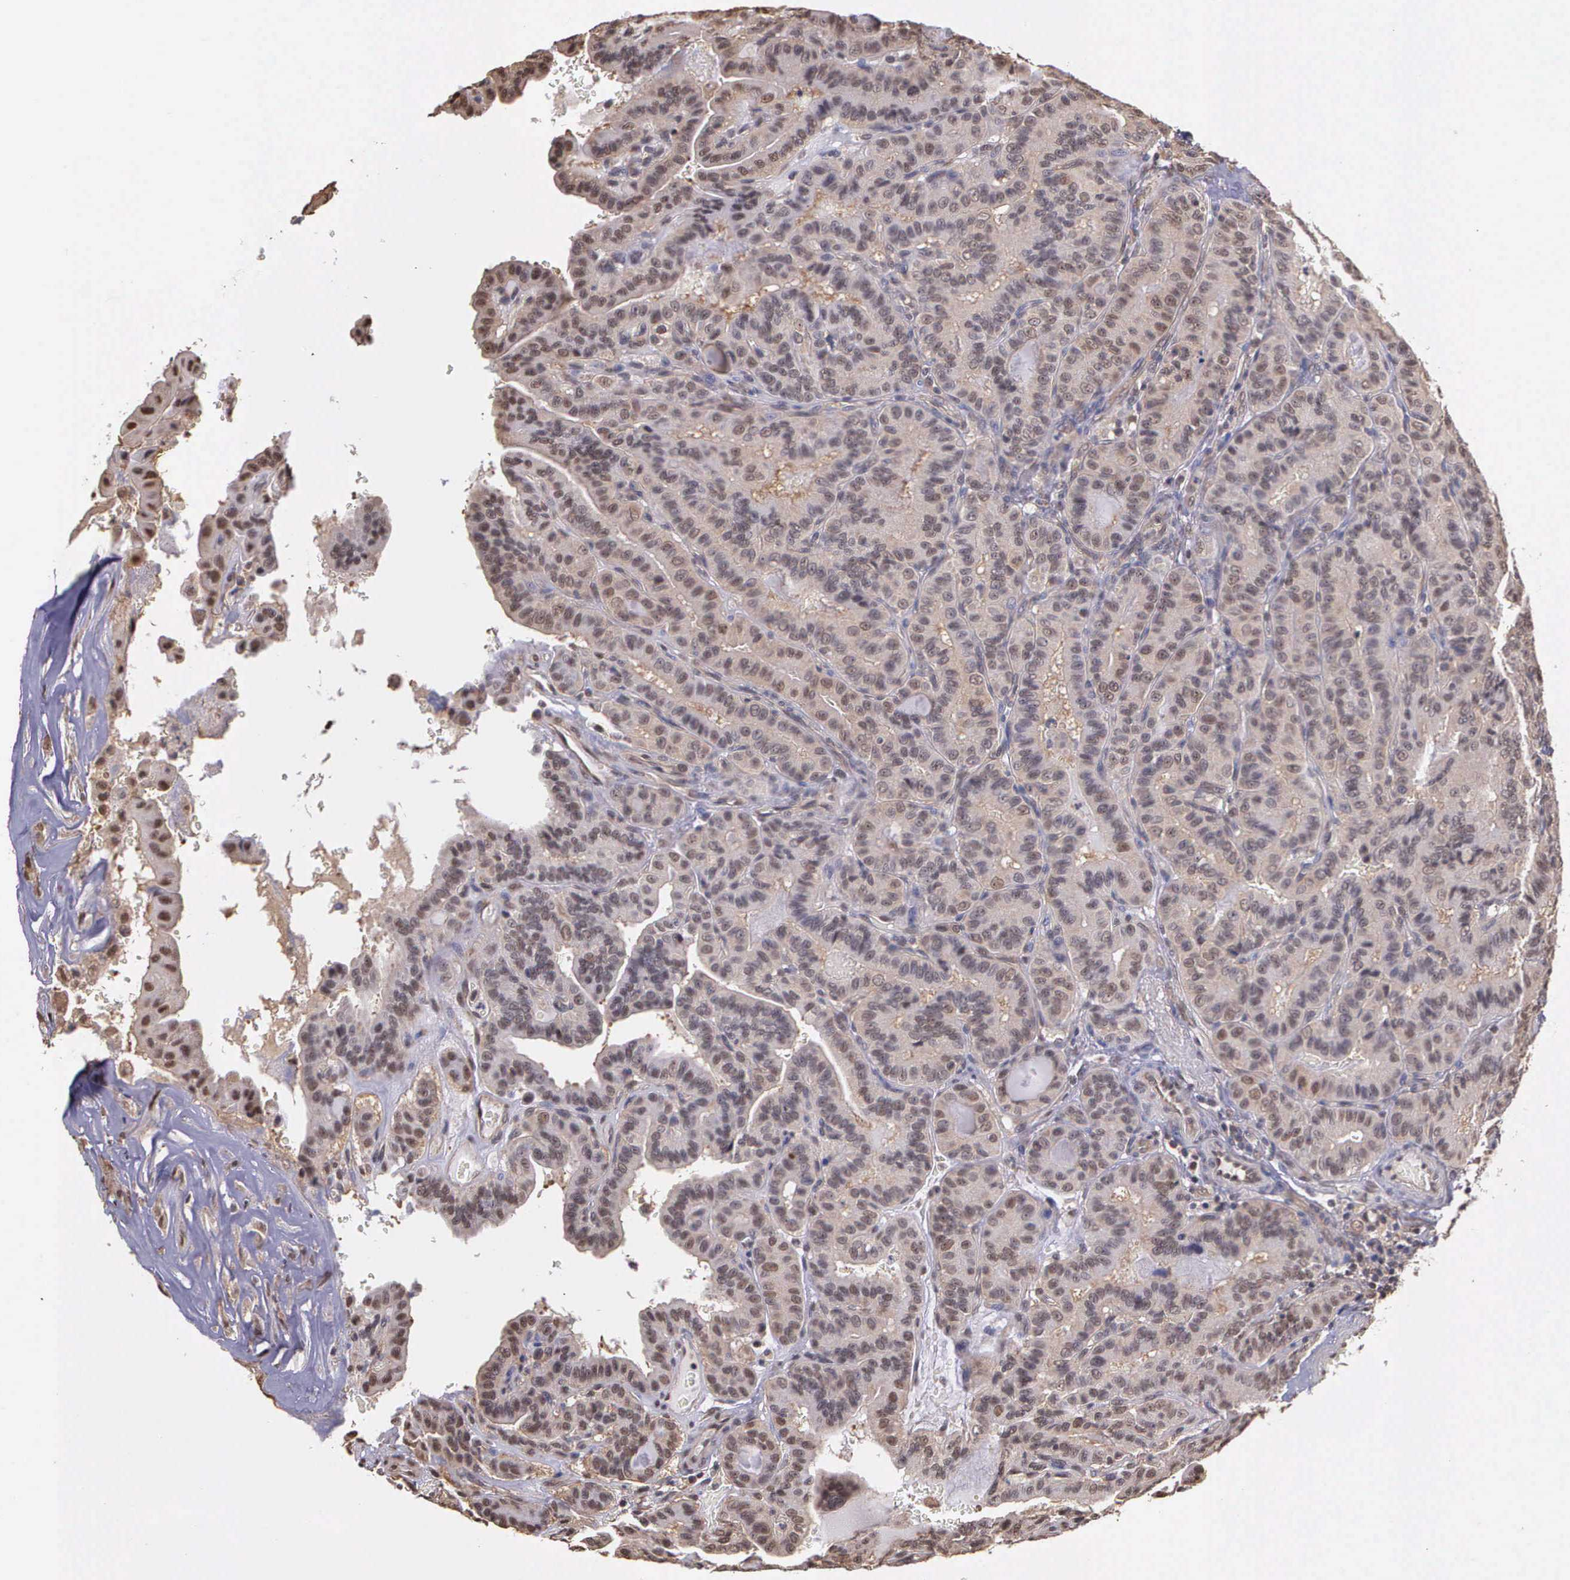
{"staining": {"intensity": "moderate", "quantity": ">75%", "location": "cytoplasmic/membranous"}, "tissue": "thyroid cancer", "cell_type": "Tumor cells", "image_type": "cancer", "snomed": [{"axis": "morphology", "description": "Papillary adenocarcinoma, NOS"}, {"axis": "topography", "description": "Thyroid gland"}], "caption": "Approximately >75% of tumor cells in human thyroid cancer reveal moderate cytoplasmic/membranous protein staining as visualized by brown immunohistochemical staining.", "gene": "PSMC1", "patient": {"sex": "male", "age": 87}}